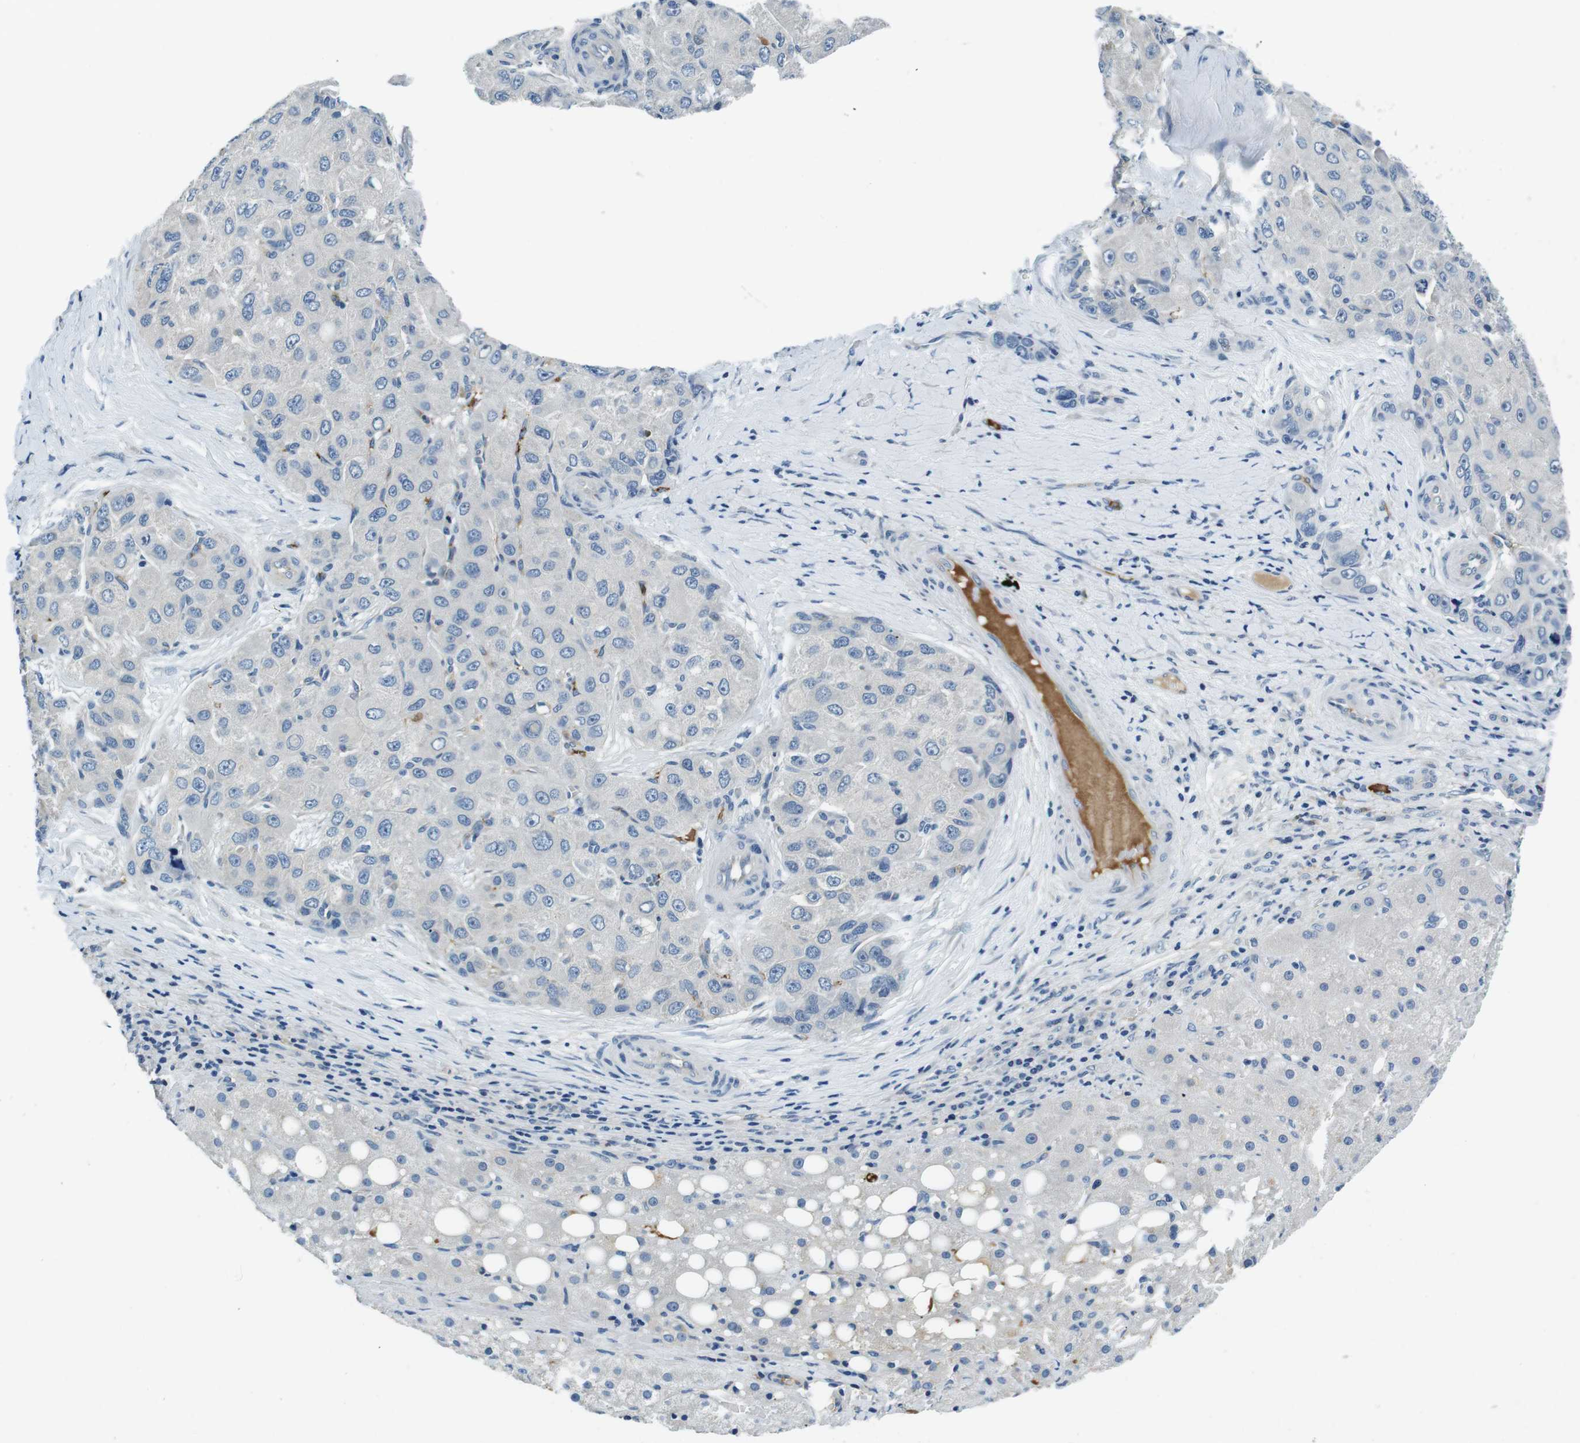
{"staining": {"intensity": "negative", "quantity": "none", "location": "none"}, "tissue": "liver cancer", "cell_type": "Tumor cells", "image_type": "cancer", "snomed": [{"axis": "morphology", "description": "Carcinoma, Hepatocellular, NOS"}, {"axis": "topography", "description": "Liver"}], "caption": "Tumor cells are negative for protein expression in human liver cancer.", "gene": "KCNJ5", "patient": {"sex": "male", "age": 80}}